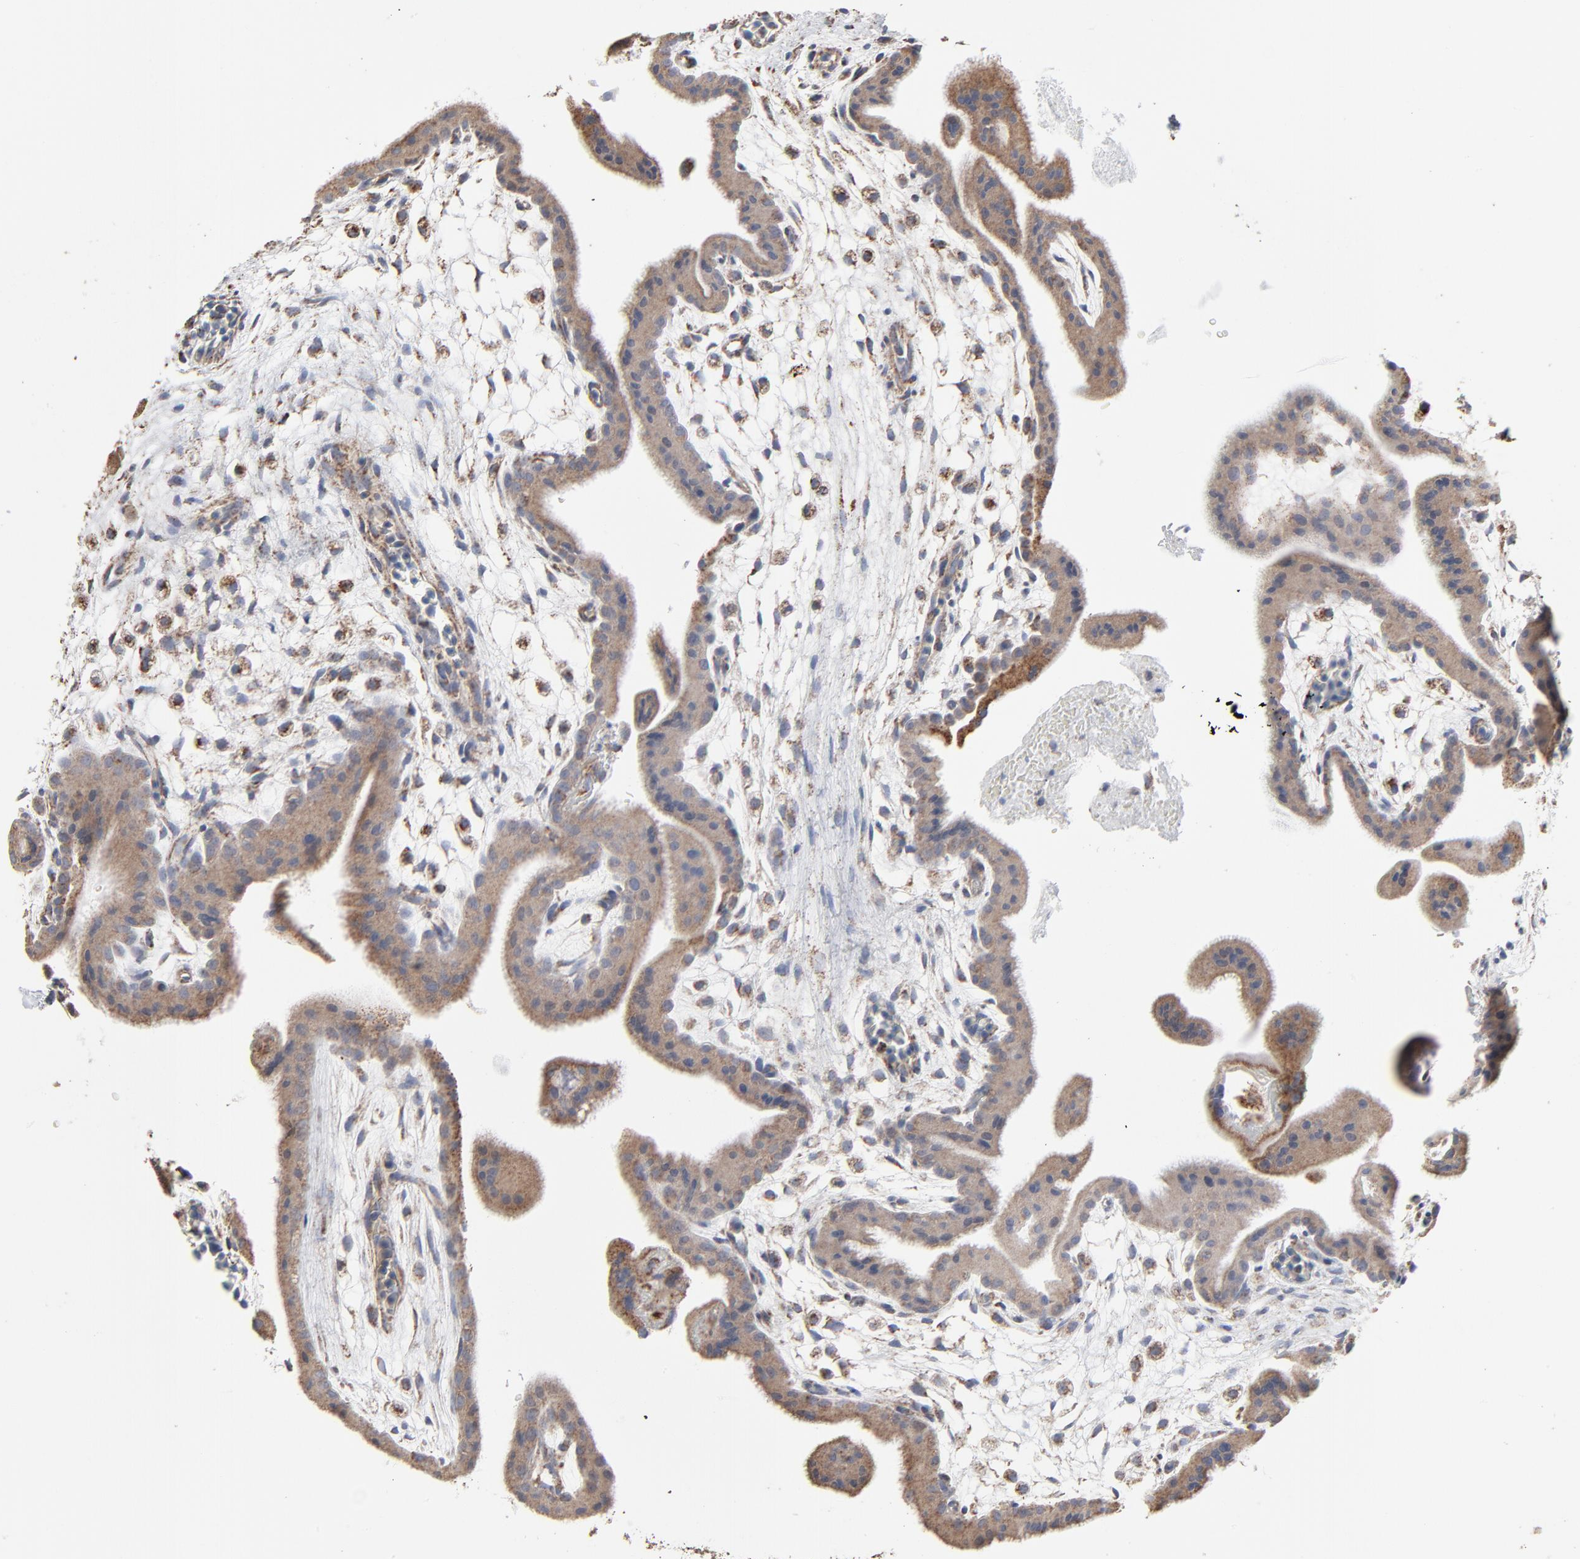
{"staining": {"intensity": "moderate", "quantity": ">75%", "location": "cytoplasmic/membranous"}, "tissue": "placenta", "cell_type": "Trophoblastic cells", "image_type": "normal", "snomed": [{"axis": "morphology", "description": "Normal tissue, NOS"}, {"axis": "topography", "description": "Placenta"}], "caption": "The micrograph demonstrates immunohistochemical staining of normal placenta. There is moderate cytoplasmic/membranous staining is present in about >75% of trophoblastic cells.", "gene": "UQCRC1", "patient": {"sex": "female", "age": 35}}